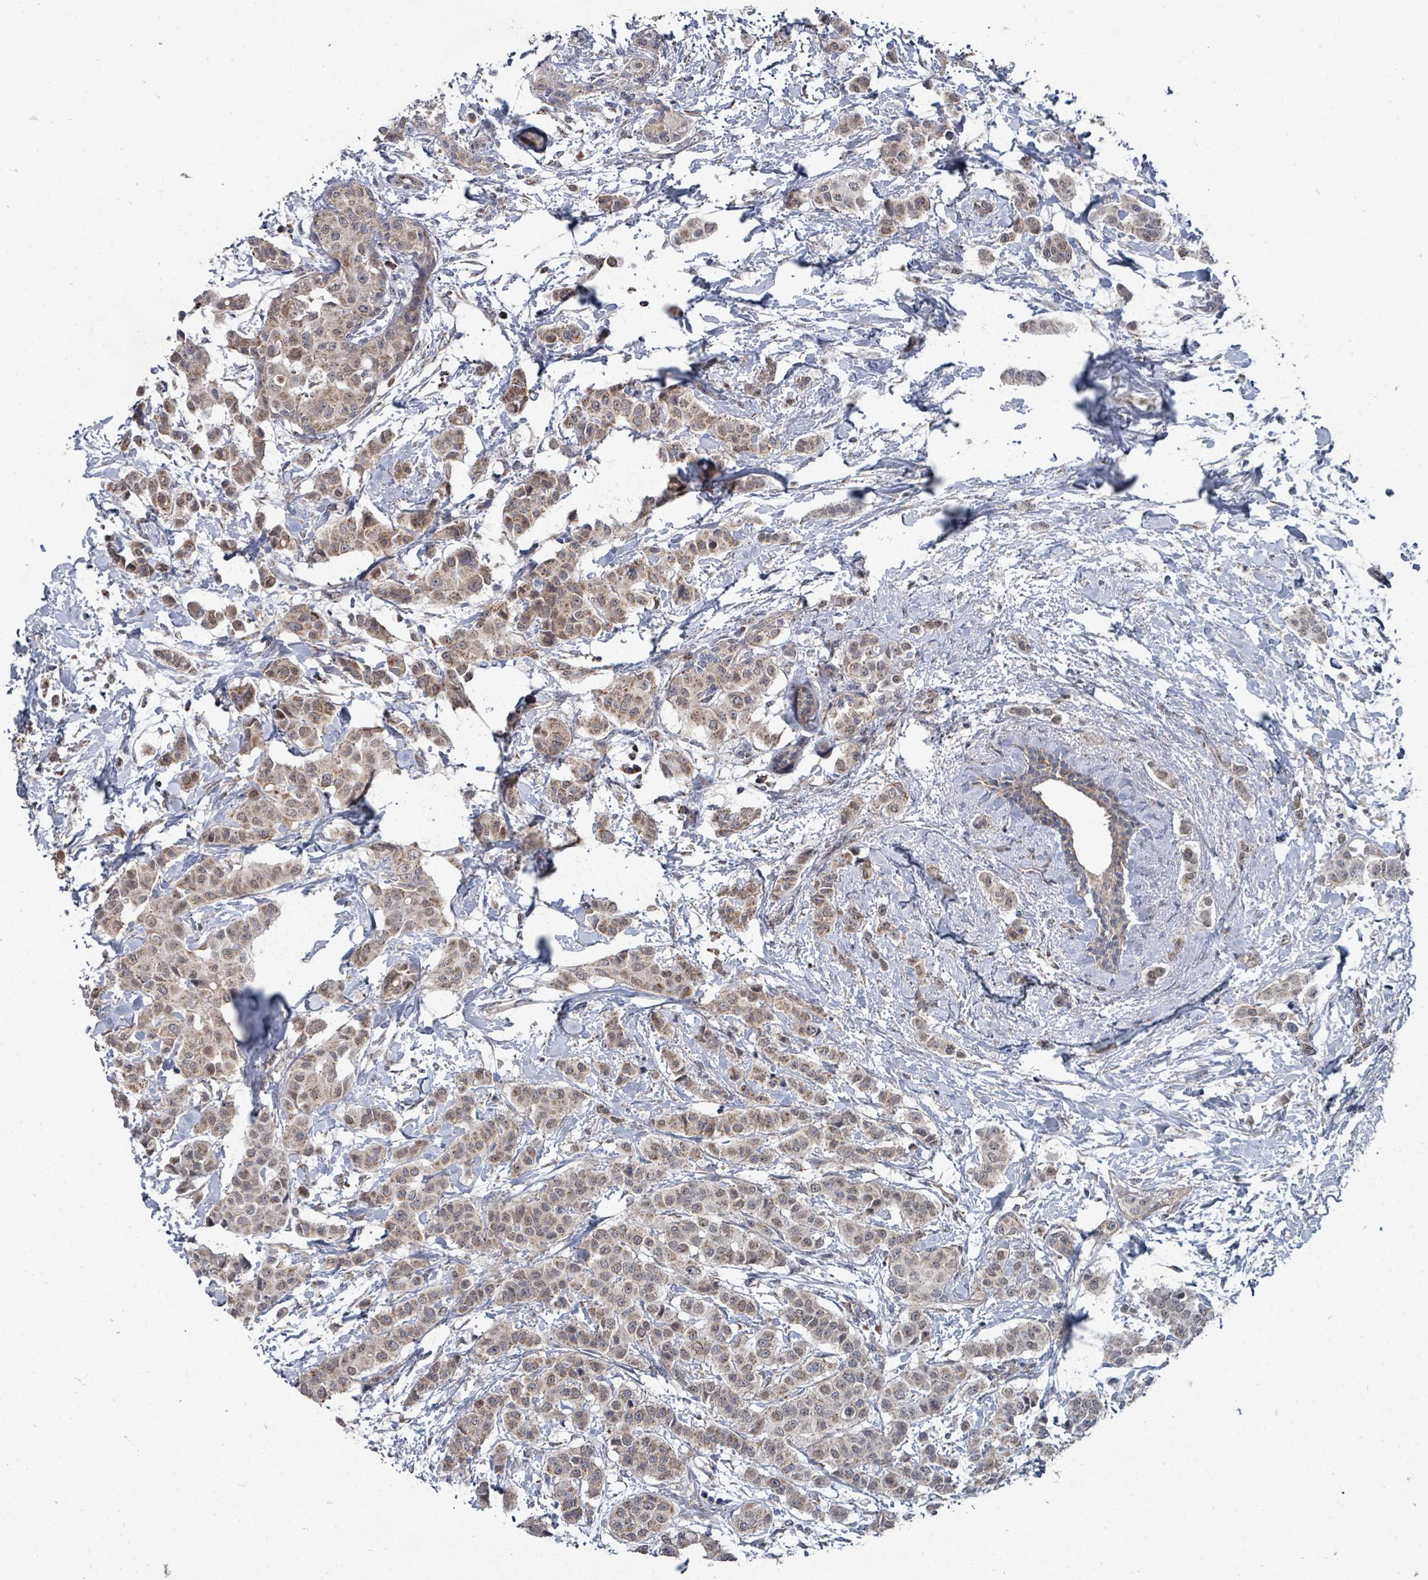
{"staining": {"intensity": "moderate", "quantity": ">75%", "location": "cytoplasmic/membranous"}, "tissue": "breast cancer", "cell_type": "Tumor cells", "image_type": "cancer", "snomed": [{"axis": "morphology", "description": "Duct carcinoma"}, {"axis": "topography", "description": "Breast"}], "caption": "A brown stain shows moderate cytoplasmic/membranous positivity of a protein in intraductal carcinoma (breast) tumor cells.", "gene": "MAGOHB", "patient": {"sex": "female", "age": 40}}